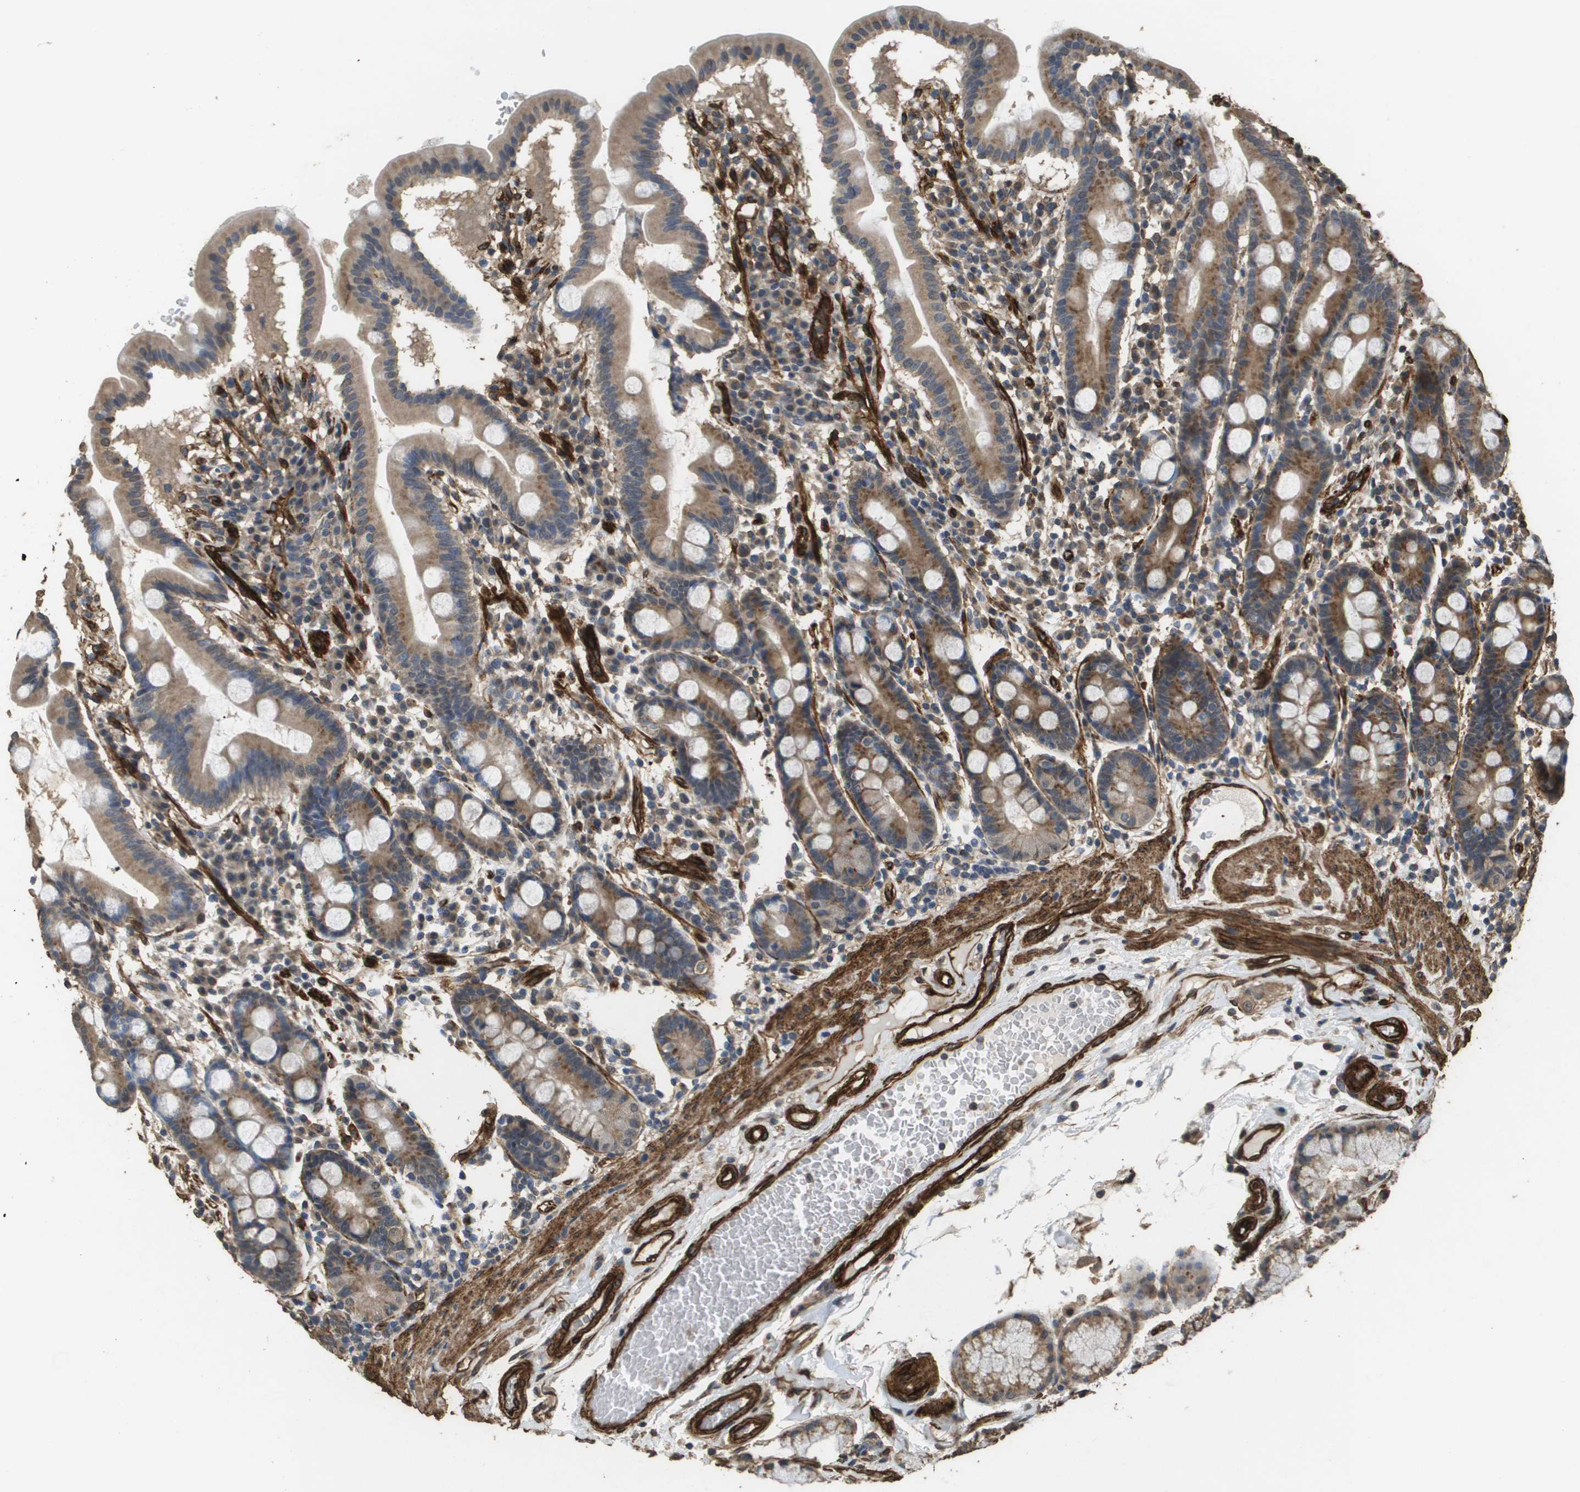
{"staining": {"intensity": "moderate", "quantity": ">75%", "location": "cytoplasmic/membranous"}, "tissue": "duodenum", "cell_type": "Glandular cells", "image_type": "normal", "snomed": [{"axis": "morphology", "description": "Normal tissue, NOS"}, {"axis": "topography", "description": "Duodenum"}], "caption": "The image shows immunohistochemical staining of unremarkable duodenum. There is moderate cytoplasmic/membranous expression is seen in approximately >75% of glandular cells.", "gene": "AAMP", "patient": {"sex": "male", "age": 50}}